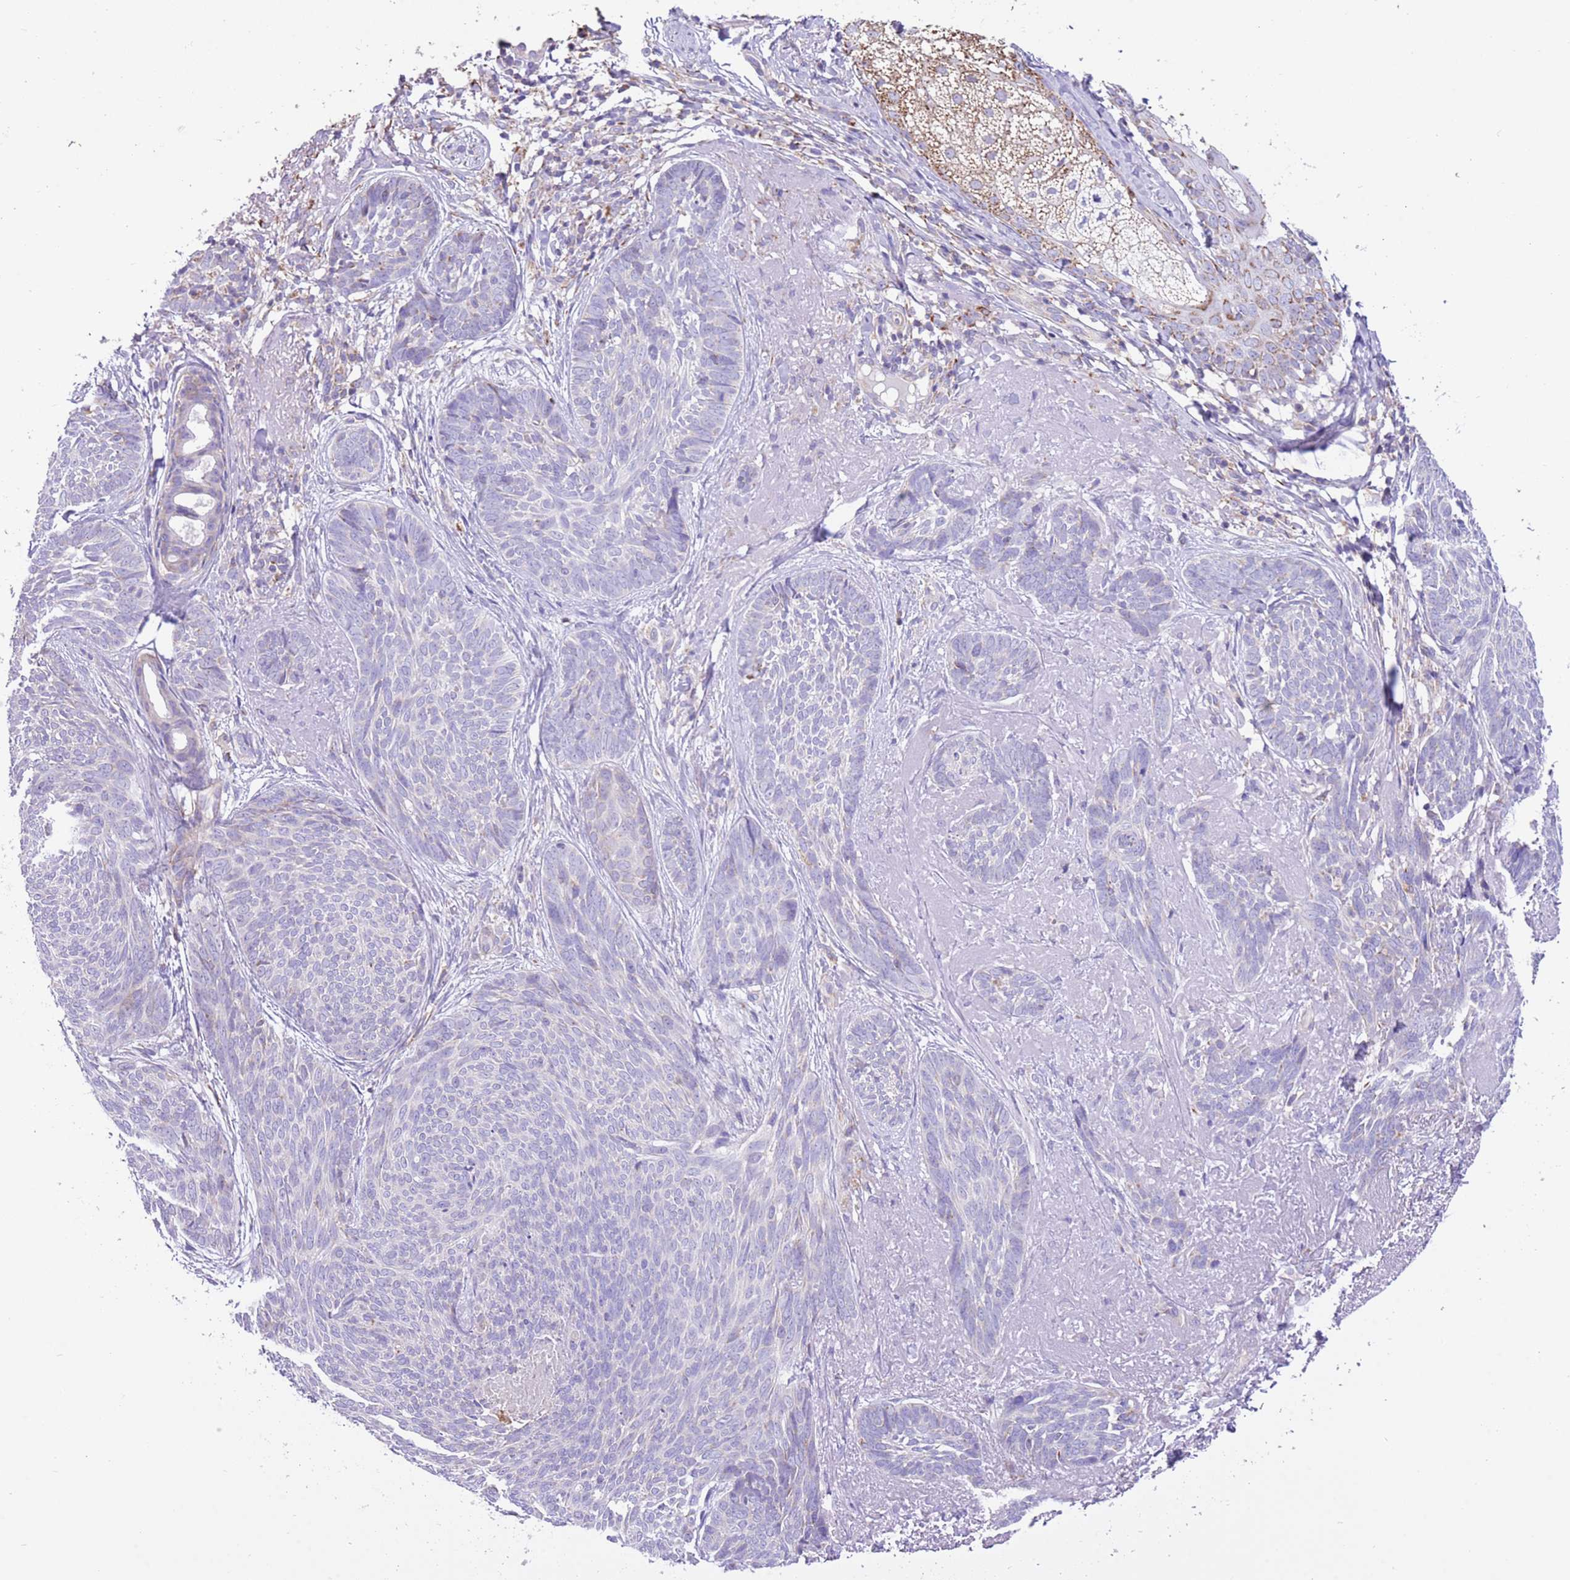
{"staining": {"intensity": "negative", "quantity": "none", "location": "none"}, "tissue": "skin cancer", "cell_type": "Tumor cells", "image_type": "cancer", "snomed": [{"axis": "morphology", "description": "Basal cell carcinoma"}, {"axis": "topography", "description": "Skin"}], "caption": "IHC micrograph of neoplastic tissue: basal cell carcinoma (skin) stained with DAB (3,3'-diaminobenzidine) demonstrates no significant protein staining in tumor cells.", "gene": "SS18L2", "patient": {"sex": "female", "age": 86}}